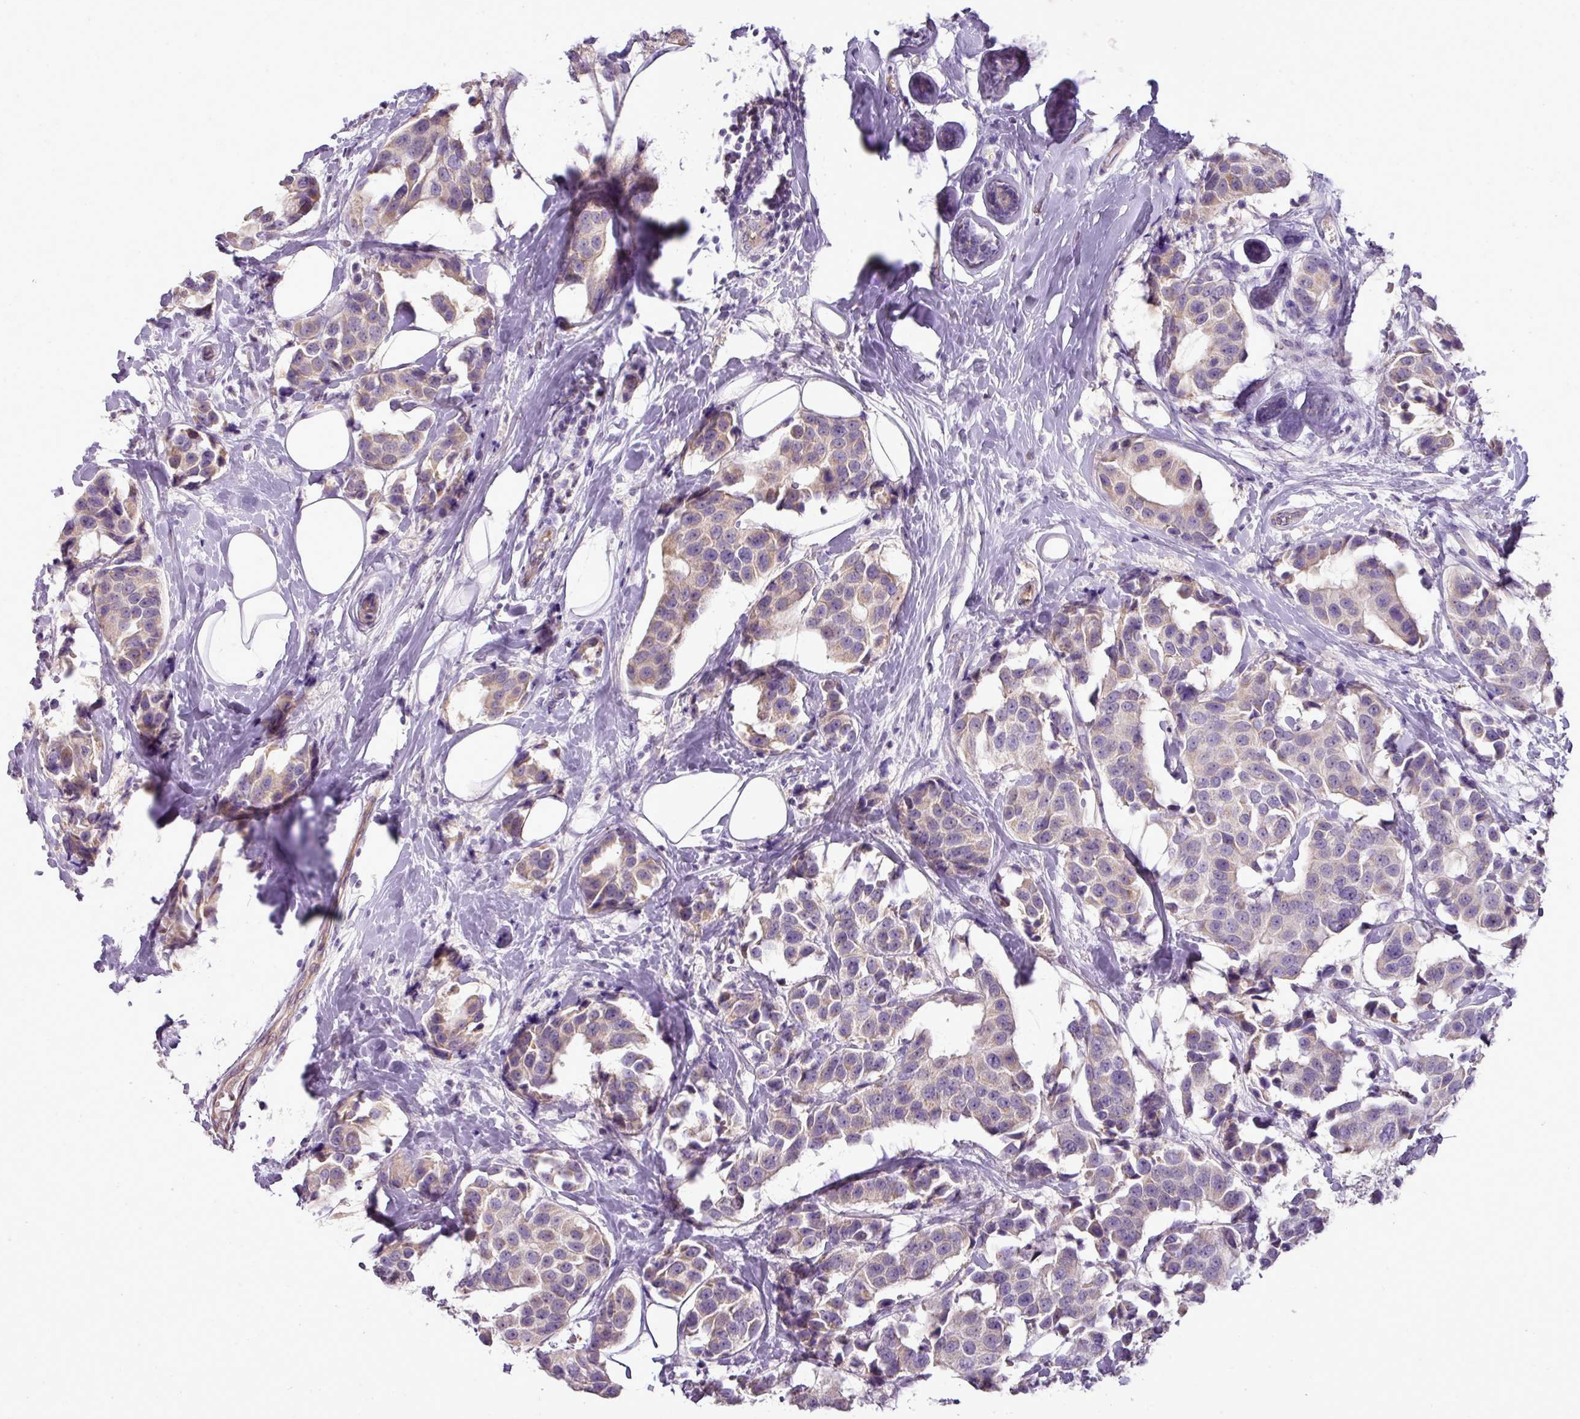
{"staining": {"intensity": "weak", "quantity": "25%-75%", "location": "cytoplasmic/membranous"}, "tissue": "breast cancer", "cell_type": "Tumor cells", "image_type": "cancer", "snomed": [{"axis": "morphology", "description": "Normal tissue, NOS"}, {"axis": "morphology", "description": "Duct carcinoma"}, {"axis": "topography", "description": "Breast"}], "caption": "Breast cancer (intraductal carcinoma) stained for a protein demonstrates weak cytoplasmic/membranous positivity in tumor cells.", "gene": "BRINP2", "patient": {"sex": "female", "age": 39}}